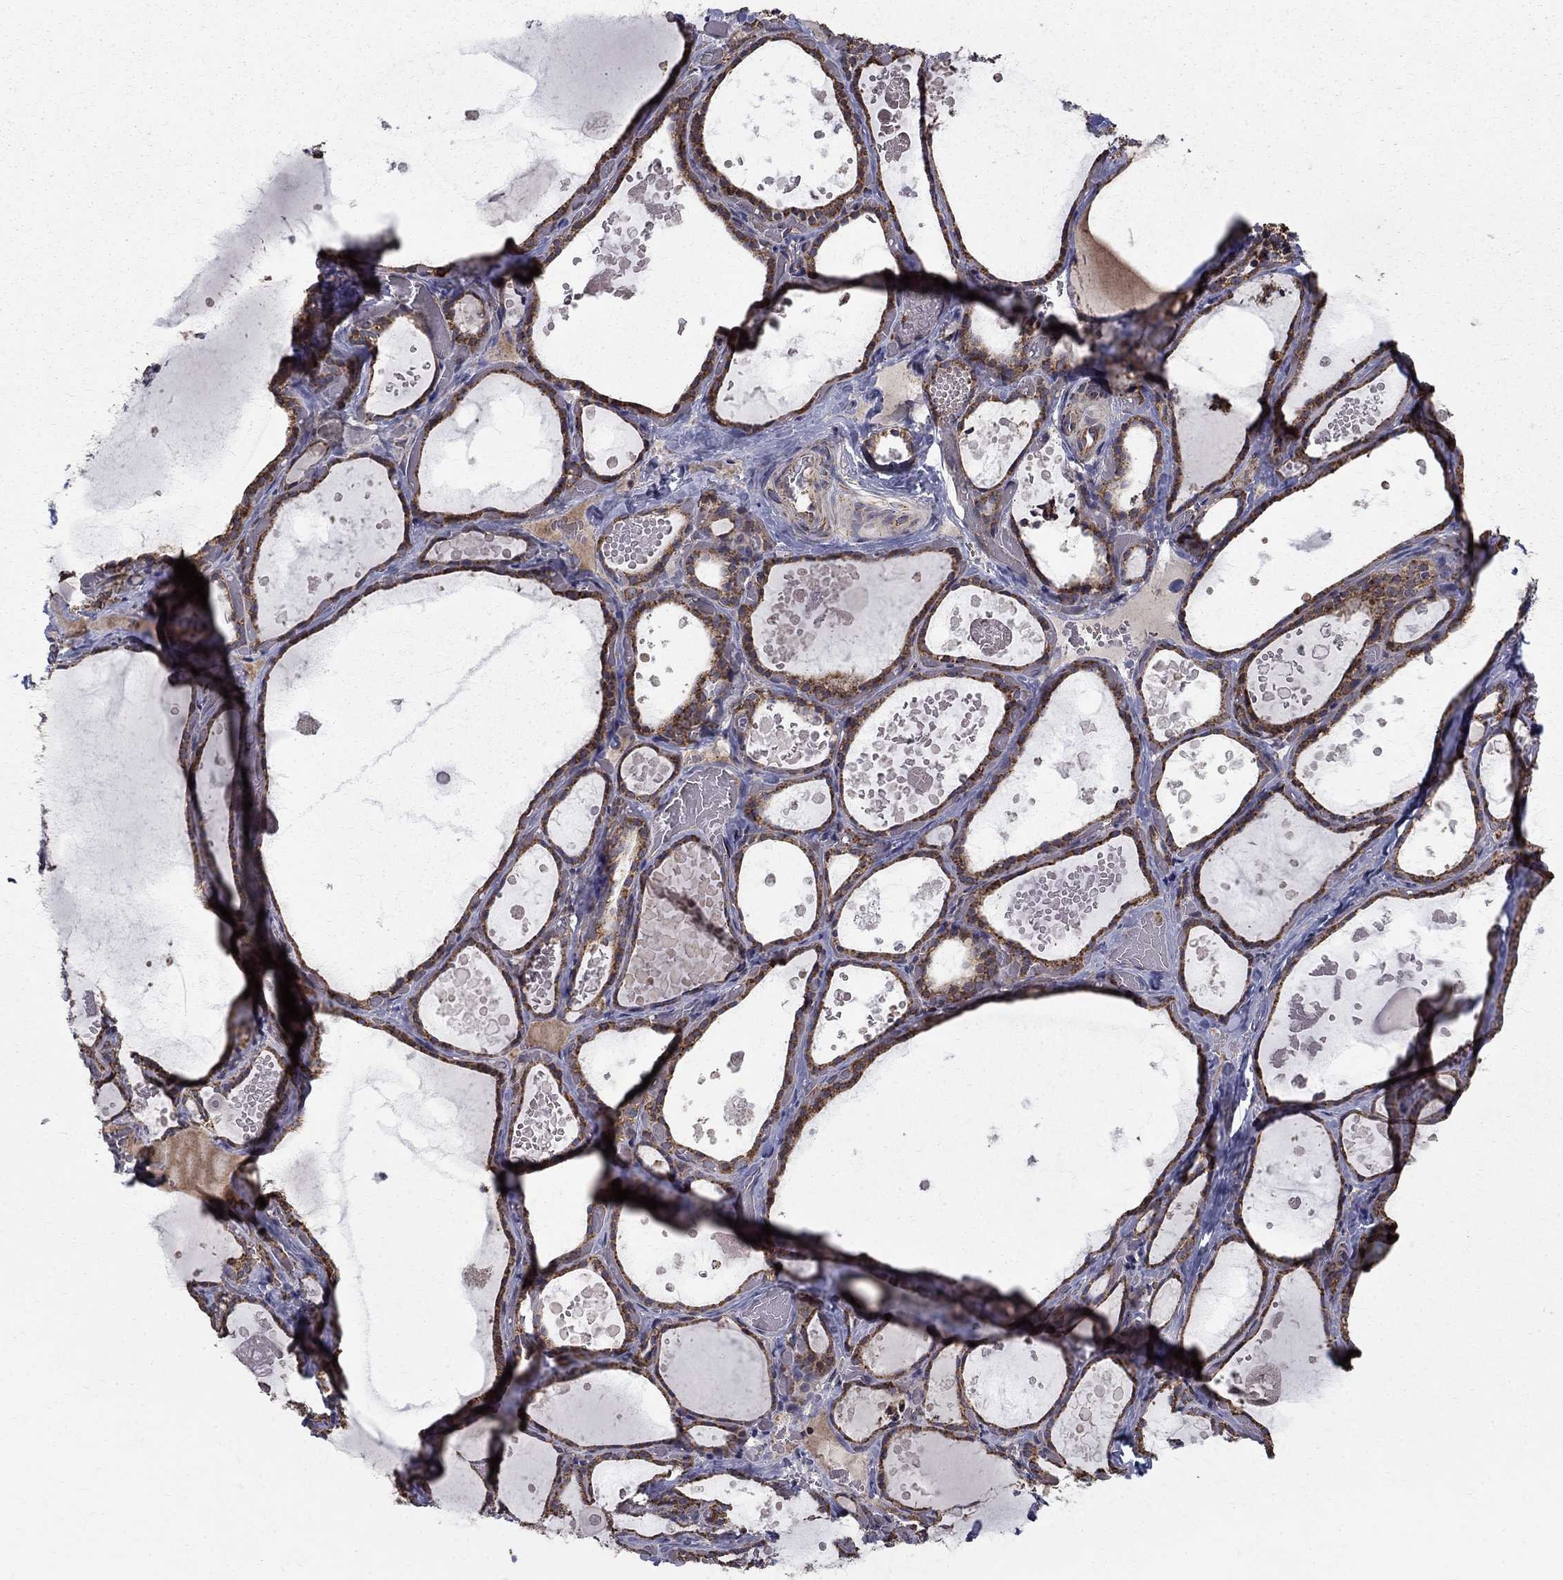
{"staining": {"intensity": "moderate", "quantity": "<25%", "location": "cytoplasmic/membranous"}, "tissue": "thyroid gland", "cell_type": "Glandular cells", "image_type": "normal", "snomed": [{"axis": "morphology", "description": "Normal tissue, NOS"}, {"axis": "topography", "description": "Thyroid gland"}], "caption": "Moderate cytoplasmic/membranous expression is appreciated in approximately <25% of glandular cells in unremarkable thyroid gland.", "gene": "NDUFS8", "patient": {"sex": "female", "age": 56}}